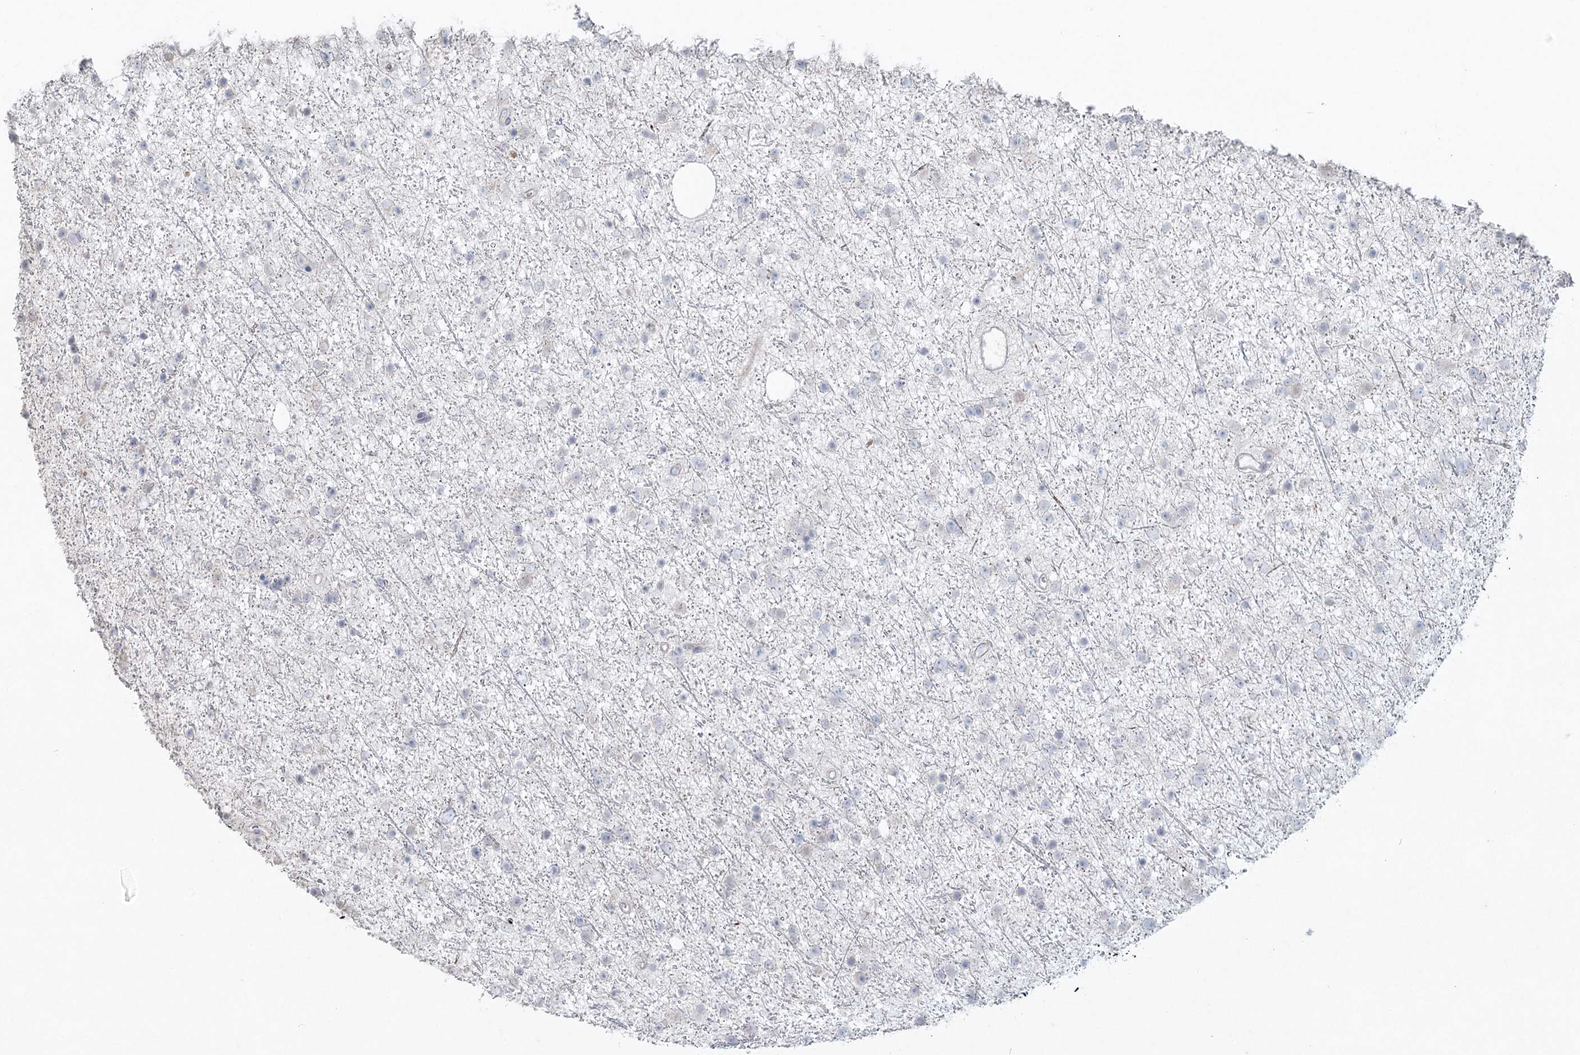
{"staining": {"intensity": "negative", "quantity": "none", "location": "none"}, "tissue": "glioma", "cell_type": "Tumor cells", "image_type": "cancer", "snomed": [{"axis": "morphology", "description": "Glioma, malignant, Low grade"}, {"axis": "topography", "description": "Cerebral cortex"}], "caption": "DAB (3,3'-diaminobenzidine) immunohistochemical staining of glioma shows no significant positivity in tumor cells.", "gene": "LRP2BP", "patient": {"sex": "female", "age": 39}}